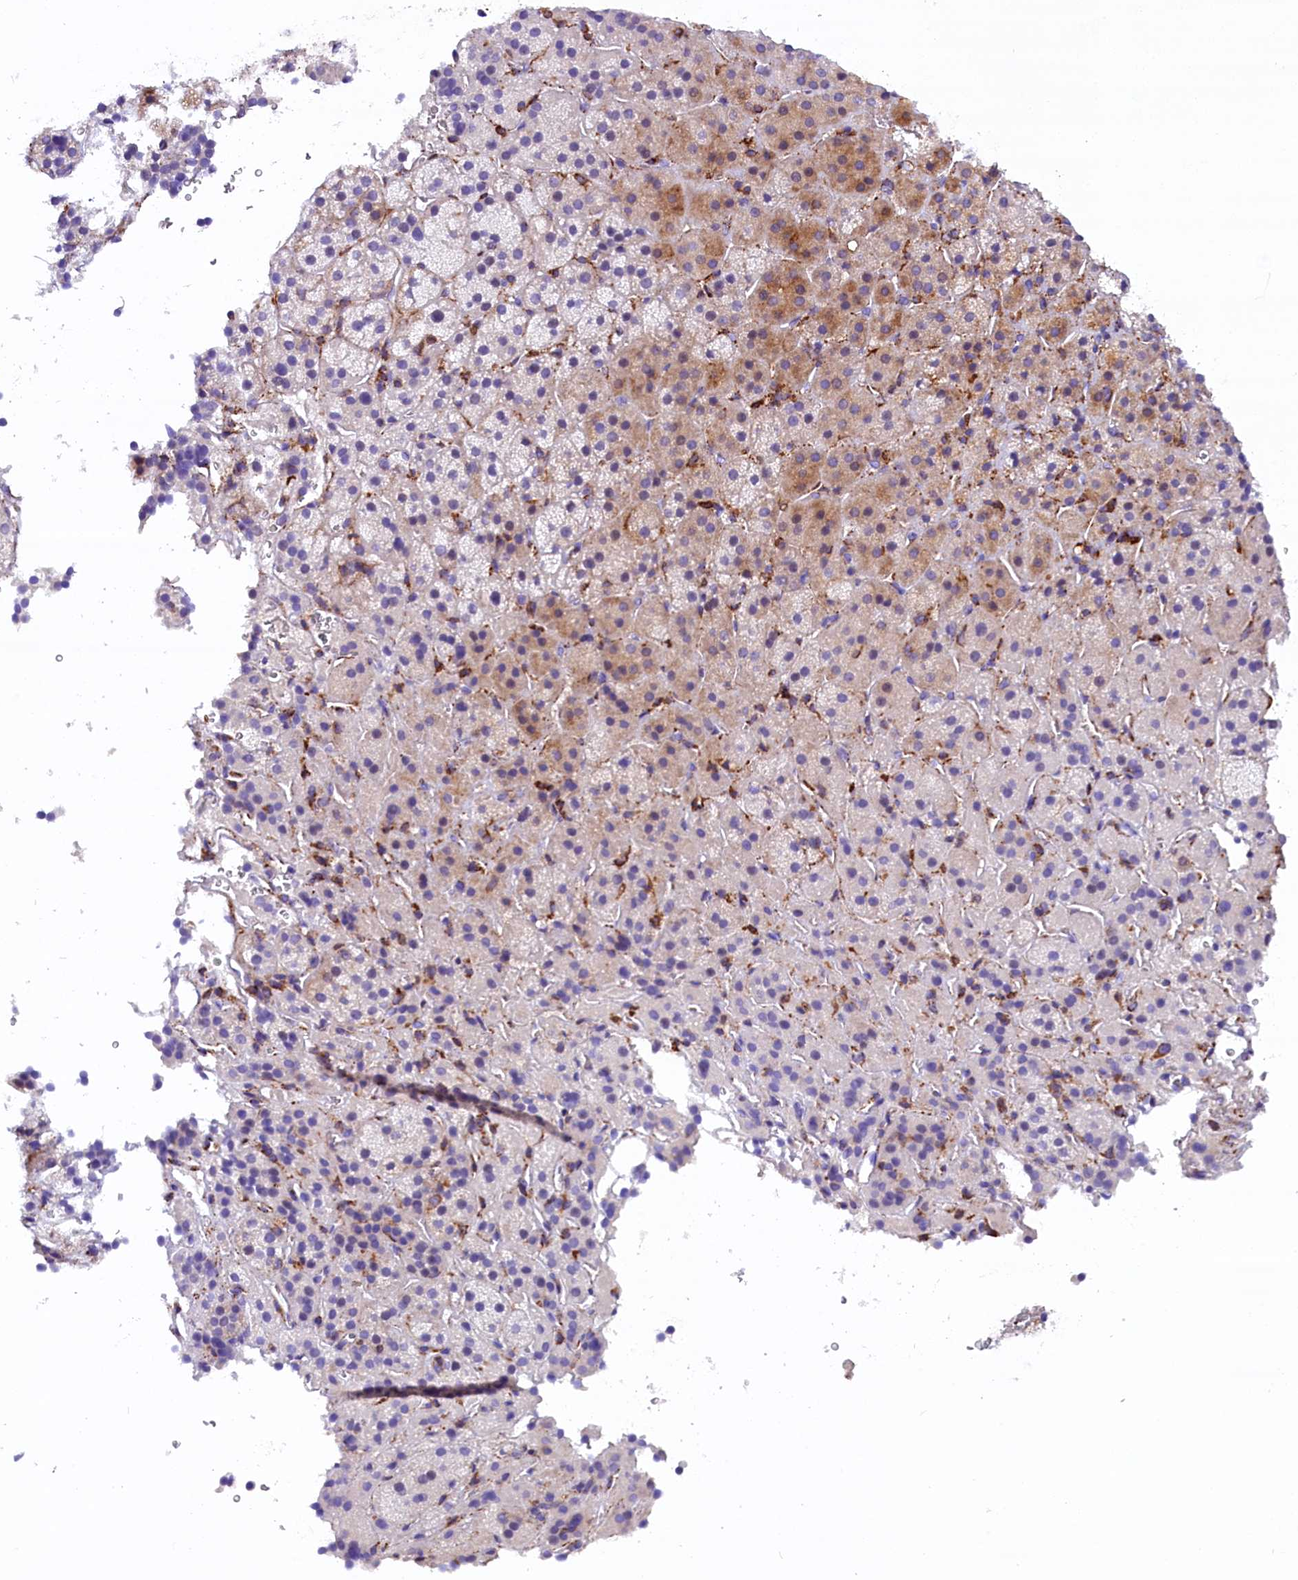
{"staining": {"intensity": "weak", "quantity": "<25%", "location": "cytoplasmic/membranous"}, "tissue": "adrenal gland", "cell_type": "Glandular cells", "image_type": "normal", "snomed": [{"axis": "morphology", "description": "Normal tissue, NOS"}, {"axis": "topography", "description": "Adrenal gland"}], "caption": "The image demonstrates no significant positivity in glandular cells of adrenal gland.", "gene": "CMTR2", "patient": {"sex": "female", "age": 44}}